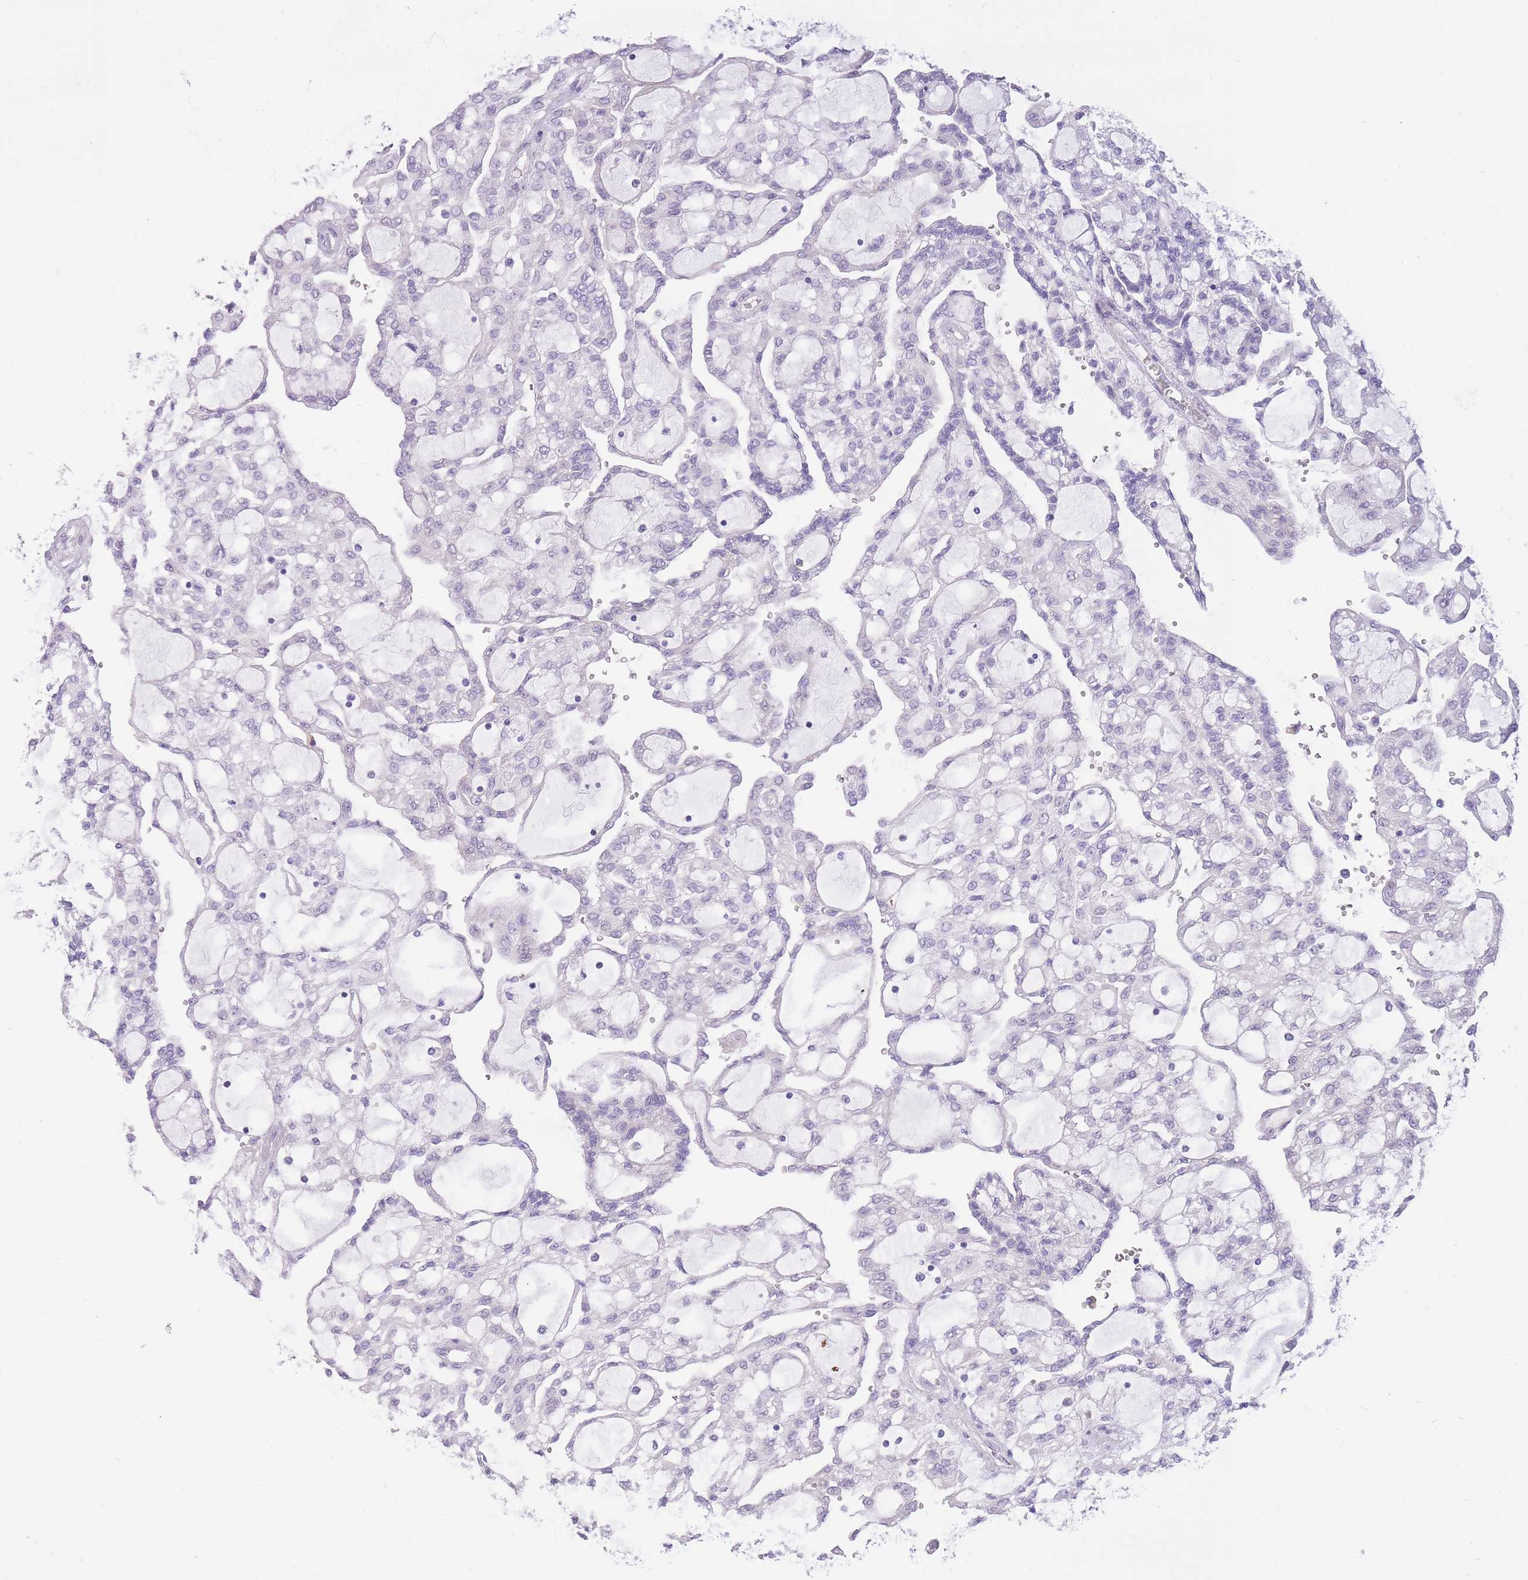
{"staining": {"intensity": "negative", "quantity": "none", "location": "none"}, "tissue": "renal cancer", "cell_type": "Tumor cells", "image_type": "cancer", "snomed": [{"axis": "morphology", "description": "Adenocarcinoma, NOS"}, {"axis": "topography", "description": "Kidney"}], "caption": "DAB (3,3'-diaminobenzidine) immunohistochemical staining of adenocarcinoma (renal) reveals no significant staining in tumor cells.", "gene": "WDR70", "patient": {"sex": "male", "age": 63}}